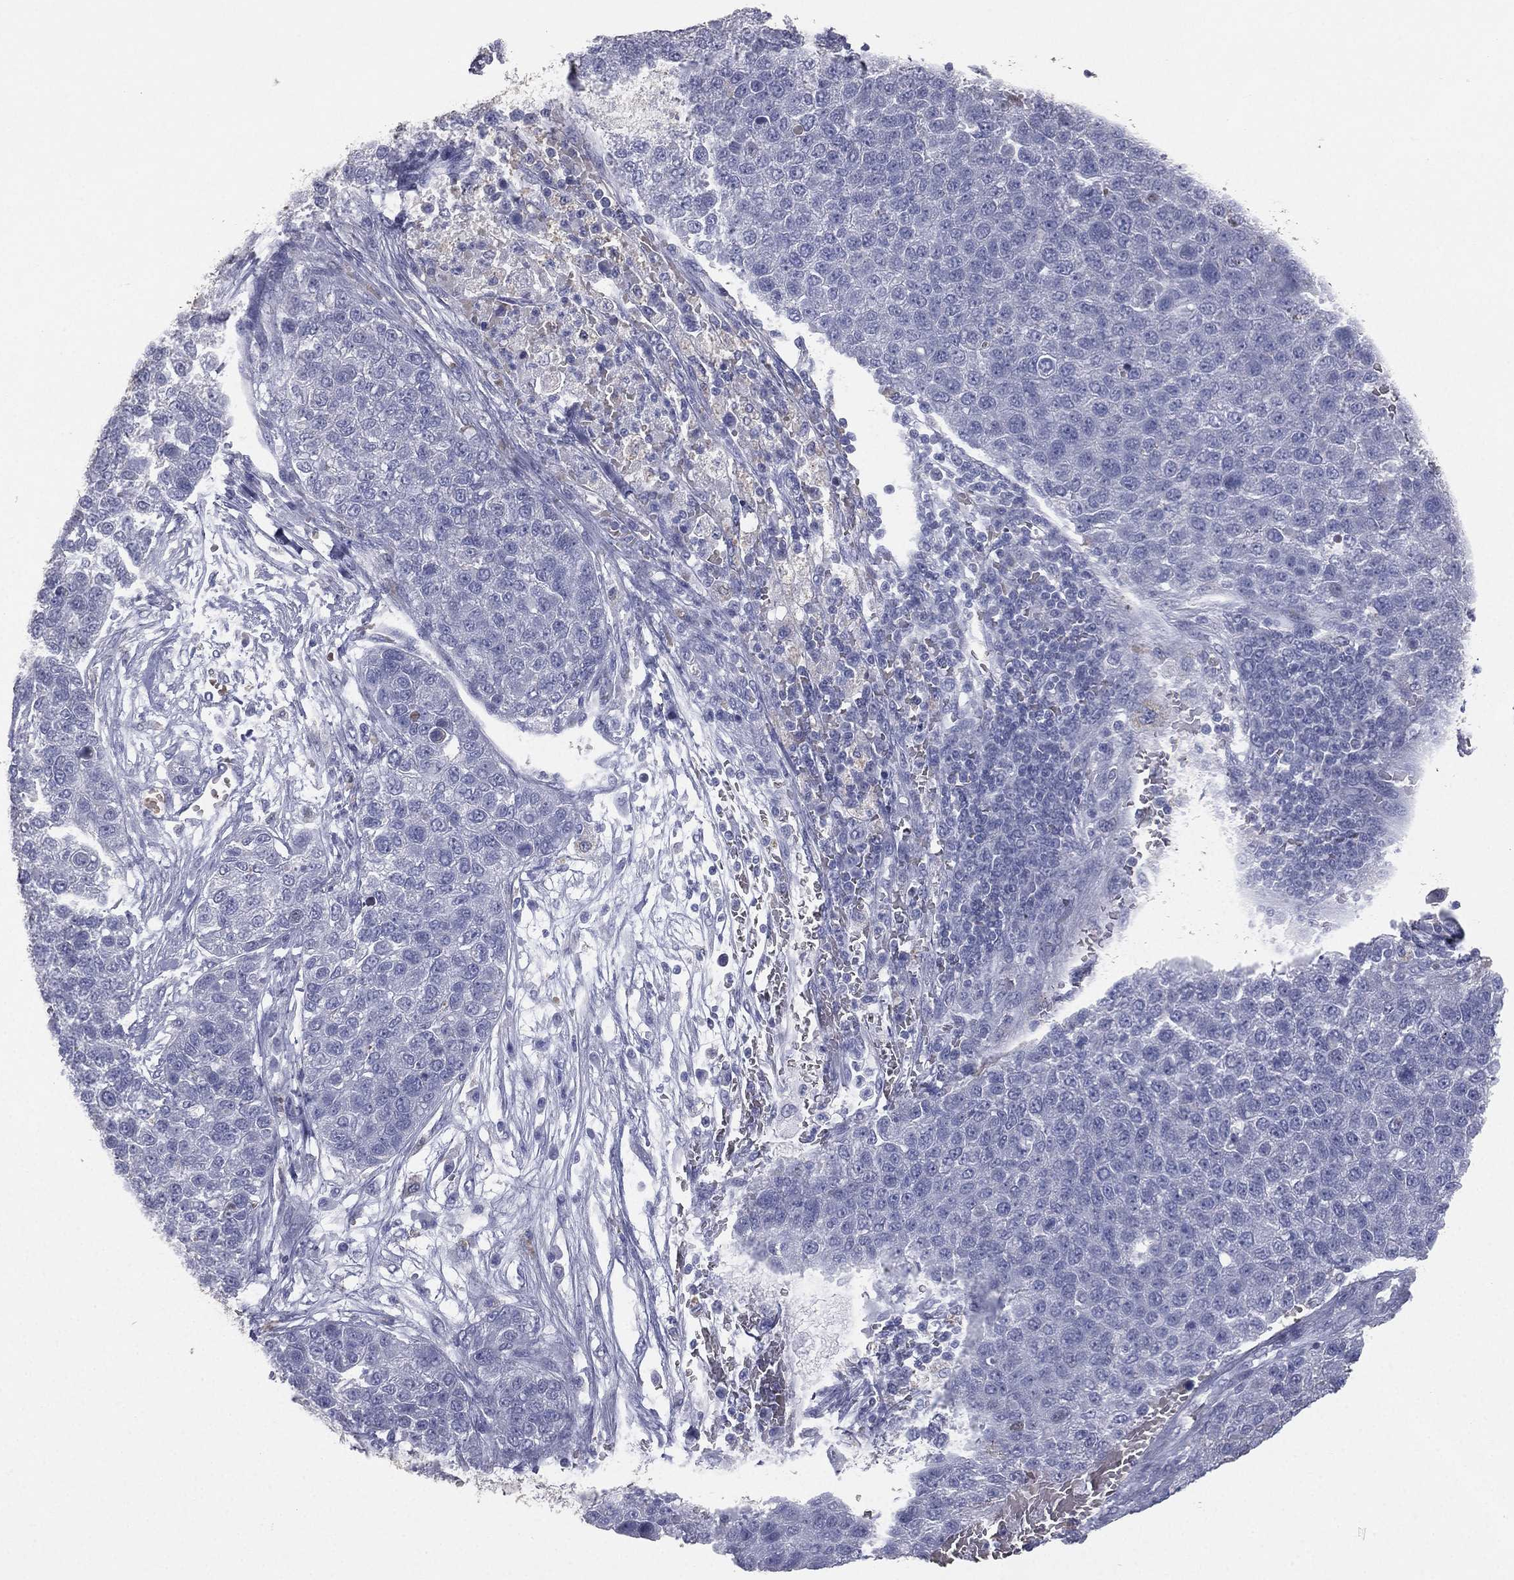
{"staining": {"intensity": "negative", "quantity": "none", "location": "none"}, "tissue": "pancreatic cancer", "cell_type": "Tumor cells", "image_type": "cancer", "snomed": [{"axis": "morphology", "description": "Adenocarcinoma, NOS"}, {"axis": "topography", "description": "Pancreas"}], "caption": "Immunohistochemistry (IHC) of pancreatic cancer (adenocarcinoma) displays no positivity in tumor cells. (Brightfield microscopy of DAB (3,3'-diaminobenzidine) IHC at high magnification).", "gene": "ESX1", "patient": {"sex": "female", "age": 61}}